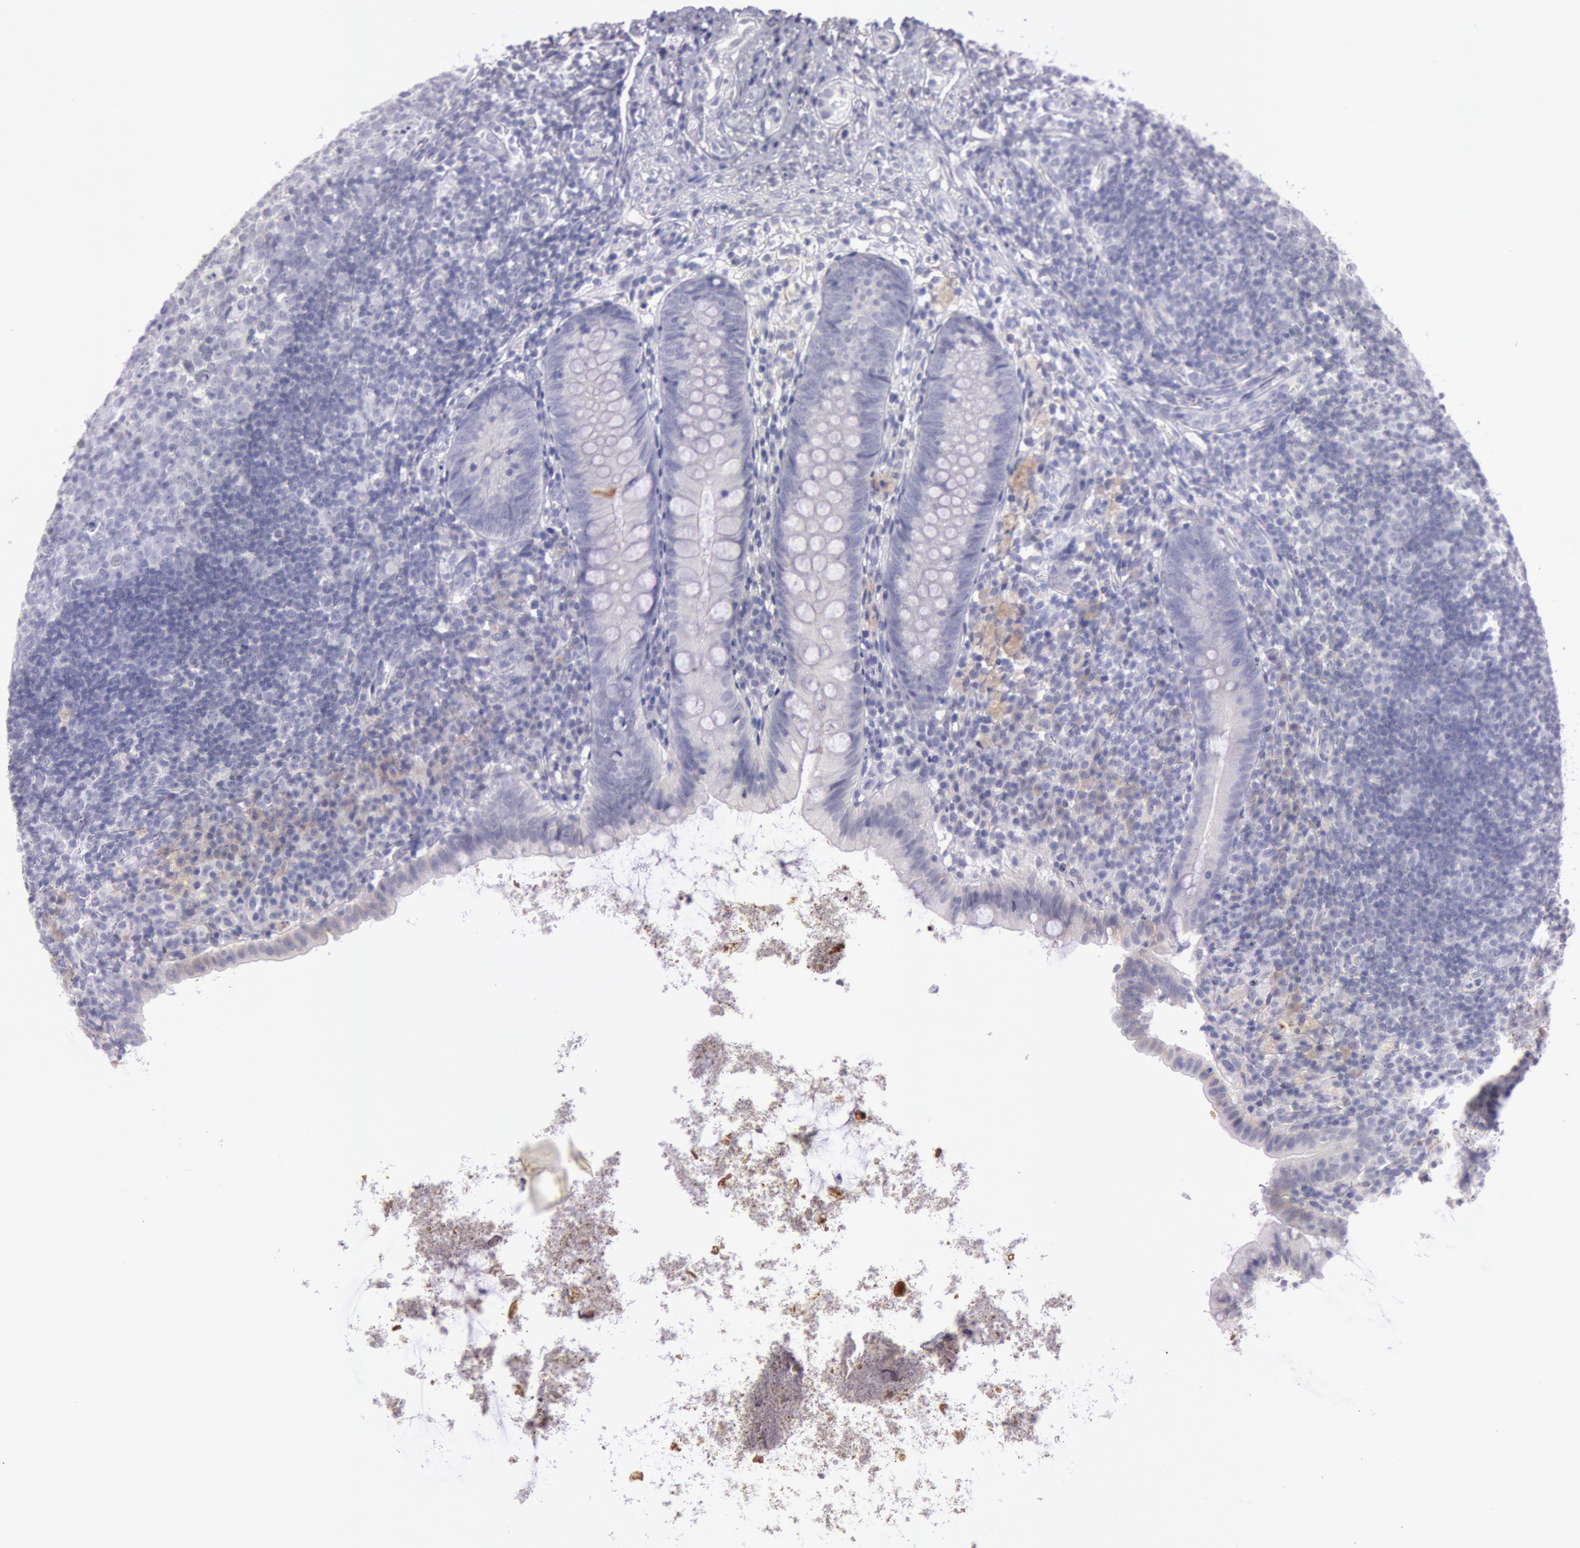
{"staining": {"intensity": "negative", "quantity": "none", "location": "none"}, "tissue": "appendix", "cell_type": "Glandular cells", "image_type": "normal", "snomed": [{"axis": "morphology", "description": "Normal tissue, NOS"}, {"axis": "topography", "description": "Appendix"}], "caption": "DAB (3,3'-diaminobenzidine) immunohistochemical staining of normal appendix reveals no significant positivity in glandular cells. Nuclei are stained in blue.", "gene": "EGFR", "patient": {"sex": "female", "age": 9}}